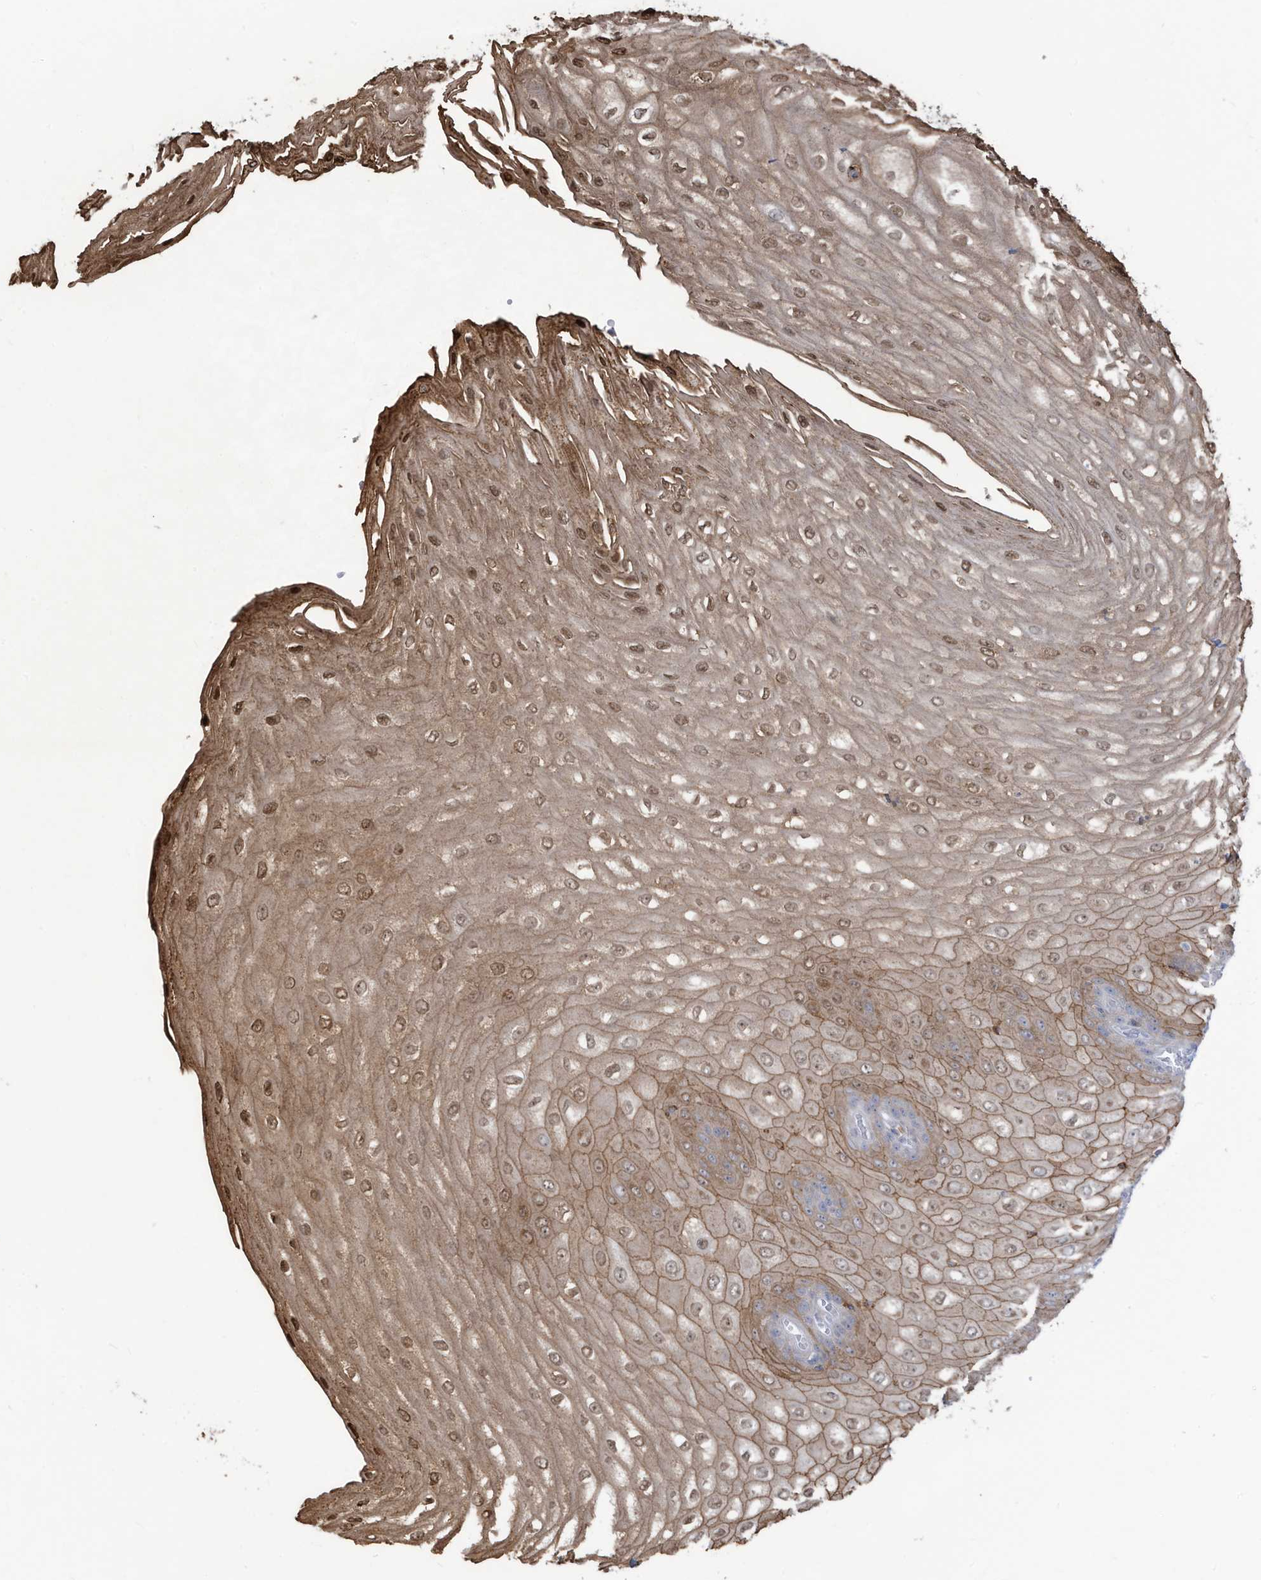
{"staining": {"intensity": "moderate", "quantity": "25%-75%", "location": "cytoplasmic/membranous,nuclear"}, "tissue": "esophagus", "cell_type": "Squamous epithelial cells", "image_type": "normal", "snomed": [{"axis": "morphology", "description": "Normal tissue, NOS"}, {"axis": "topography", "description": "Esophagus"}], "caption": "A photomicrograph of esophagus stained for a protein shows moderate cytoplasmic/membranous,nuclear brown staining in squamous epithelial cells.", "gene": "NOTO", "patient": {"sex": "male", "age": 60}}